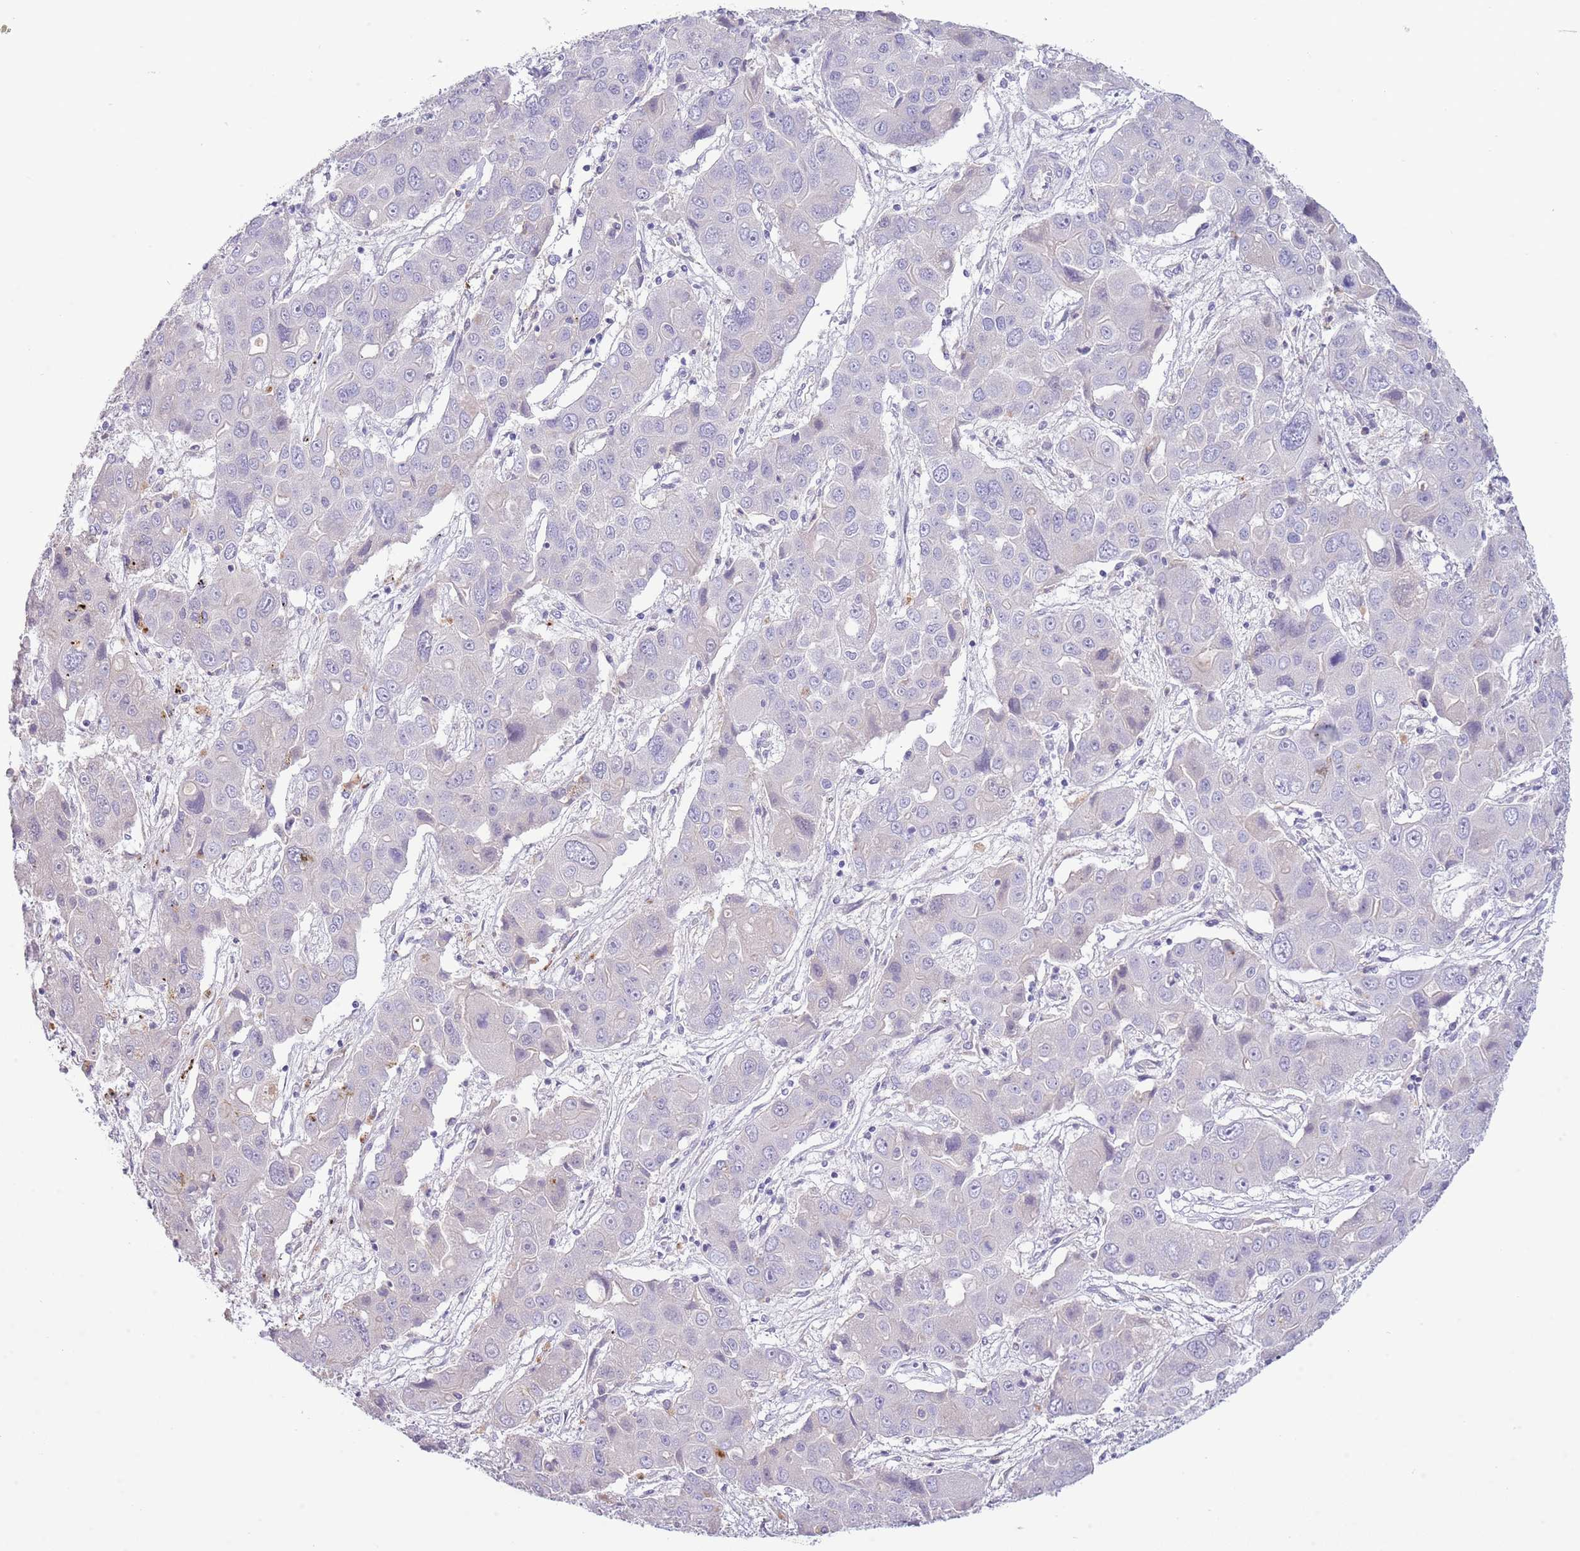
{"staining": {"intensity": "negative", "quantity": "none", "location": "none"}, "tissue": "liver cancer", "cell_type": "Tumor cells", "image_type": "cancer", "snomed": [{"axis": "morphology", "description": "Cholangiocarcinoma"}, {"axis": "topography", "description": "Liver"}], "caption": "This photomicrograph is of liver cancer (cholangiocarcinoma) stained with immunohistochemistry to label a protein in brown with the nuclei are counter-stained blue. There is no staining in tumor cells. (Stains: DAB IHC with hematoxylin counter stain, Microscopy: brightfield microscopy at high magnification).", "gene": "ABHD17A", "patient": {"sex": "male", "age": 67}}